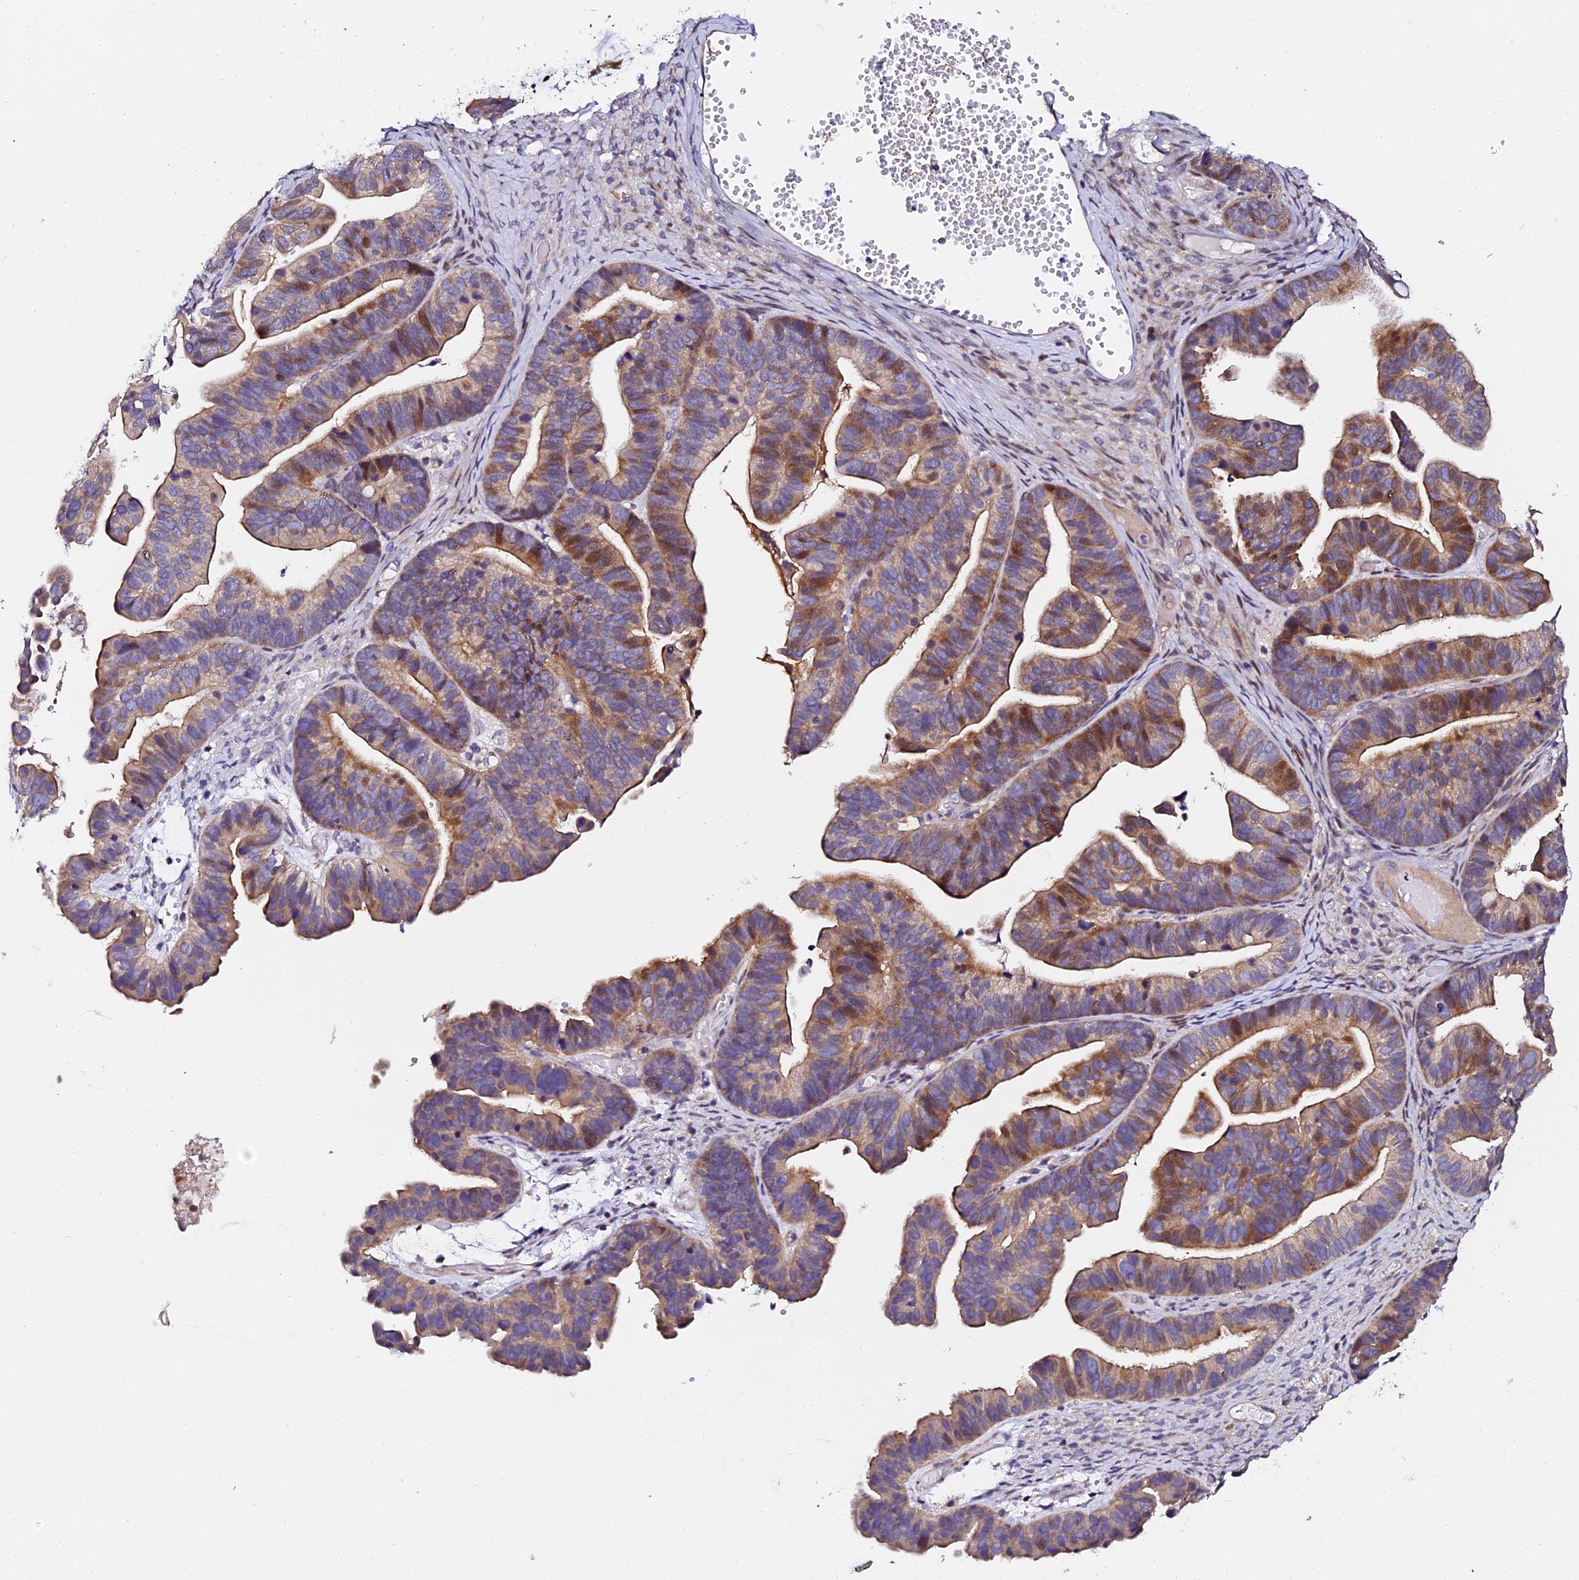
{"staining": {"intensity": "moderate", "quantity": "25%-75%", "location": "cytoplasmic/membranous,nuclear"}, "tissue": "ovarian cancer", "cell_type": "Tumor cells", "image_type": "cancer", "snomed": [{"axis": "morphology", "description": "Cystadenocarcinoma, serous, NOS"}, {"axis": "topography", "description": "Ovary"}], "caption": "A high-resolution micrograph shows immunohistochemistry (IHC) staining of serous cystadenocarcinoma (ovarian), which displays moderate cytoplasmic/membranous and nuclear staining in about 25%-75% of tumor cells.", "gene": "GPN3", "patient": {"sex": "female", "age": 56}}